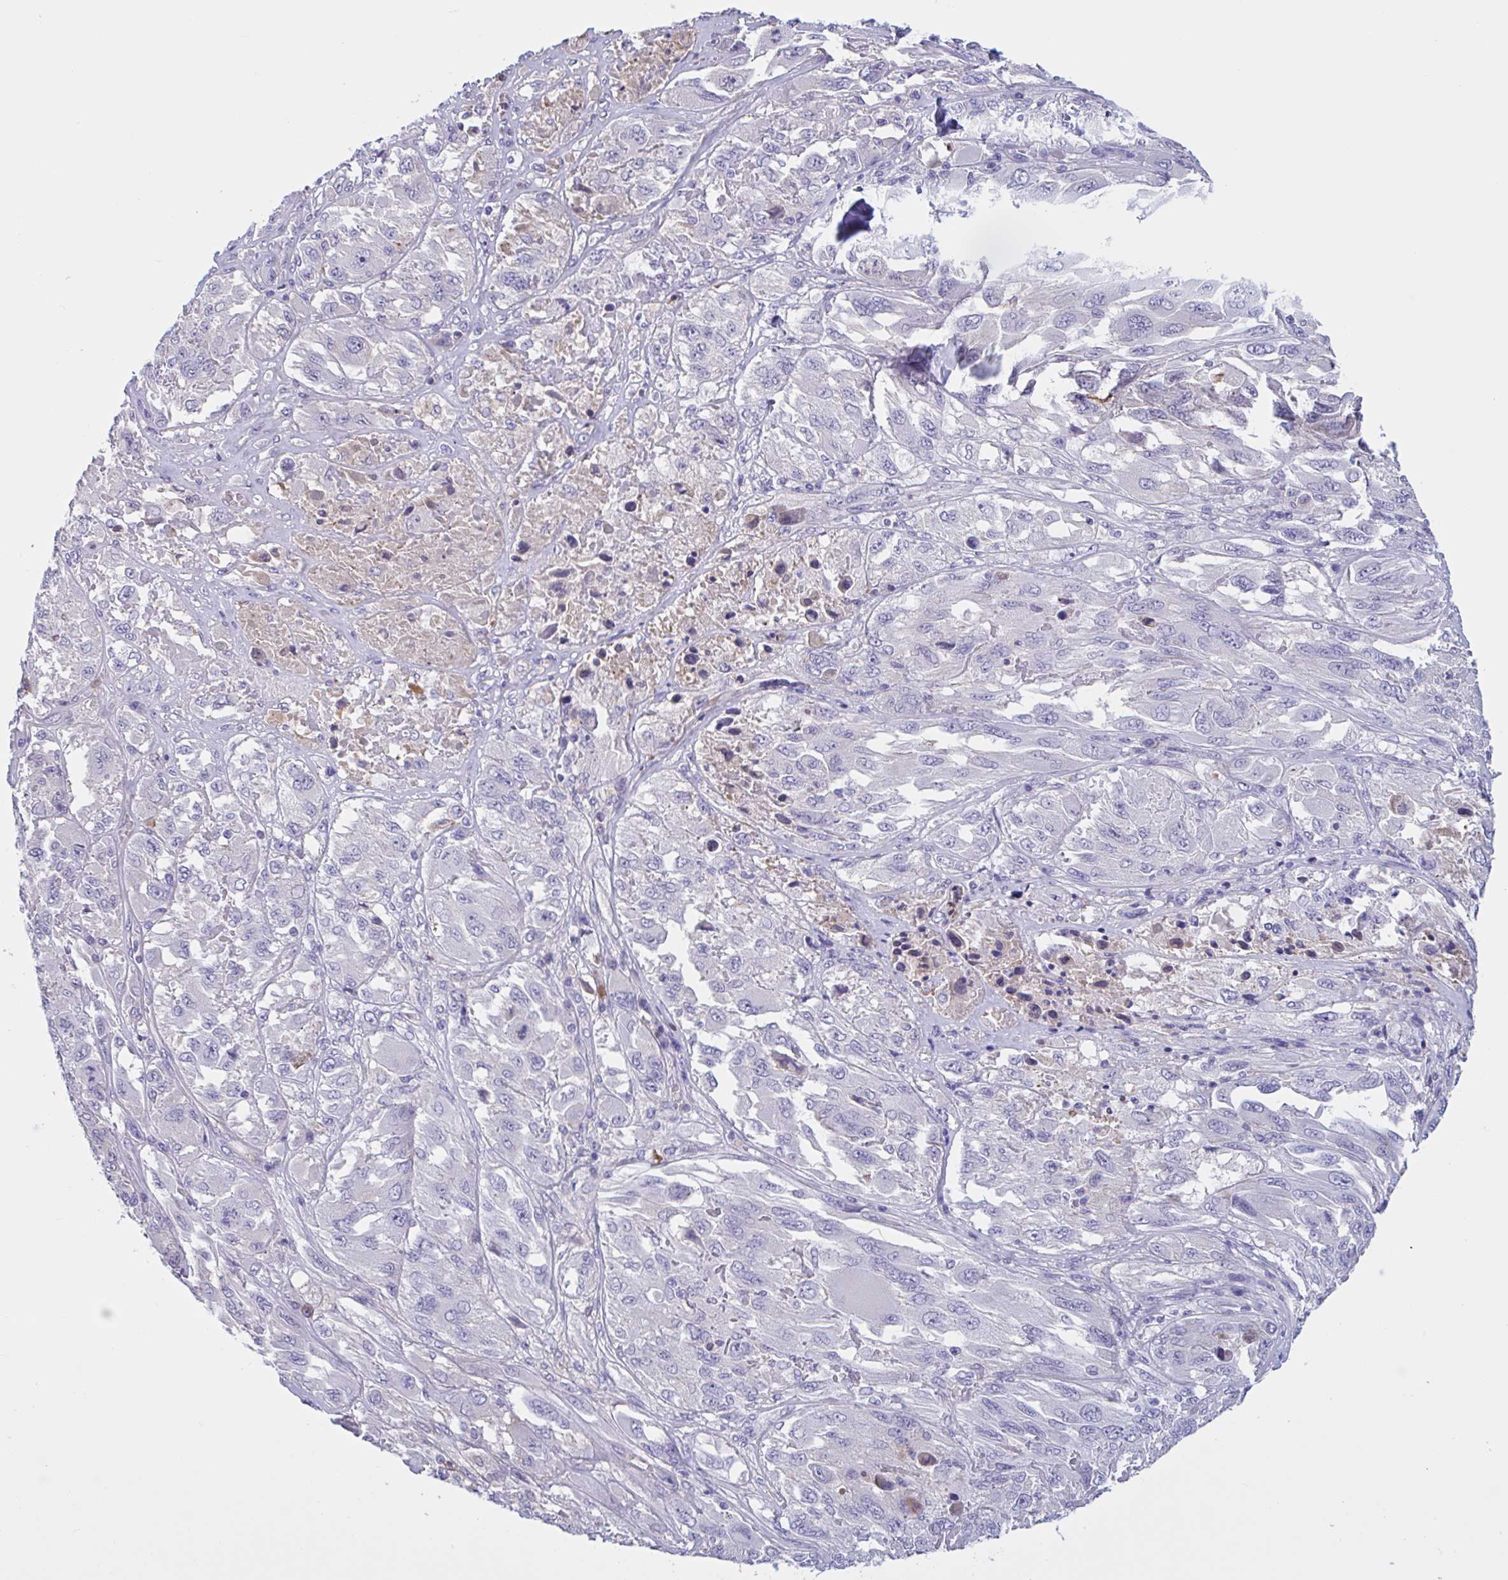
{"staining": {"intensity": "negative", "quantity": "none", "location": "none"}, "tissue": "melanoma", "cell_type": "Tumor cells", "image_type": "cancer", "snomed": [{"axis": "morphology", "description": "Malignant melanoma, NOS"}, {"axis": "topography", "description": "Skin"}], "caption": "Malignant melanoma stained for a protein using immunohistochemistry (IHC) displays no expression tumor cells.", "gene": "MS4A14", "patient": {"sex": "female", "age": 91}}